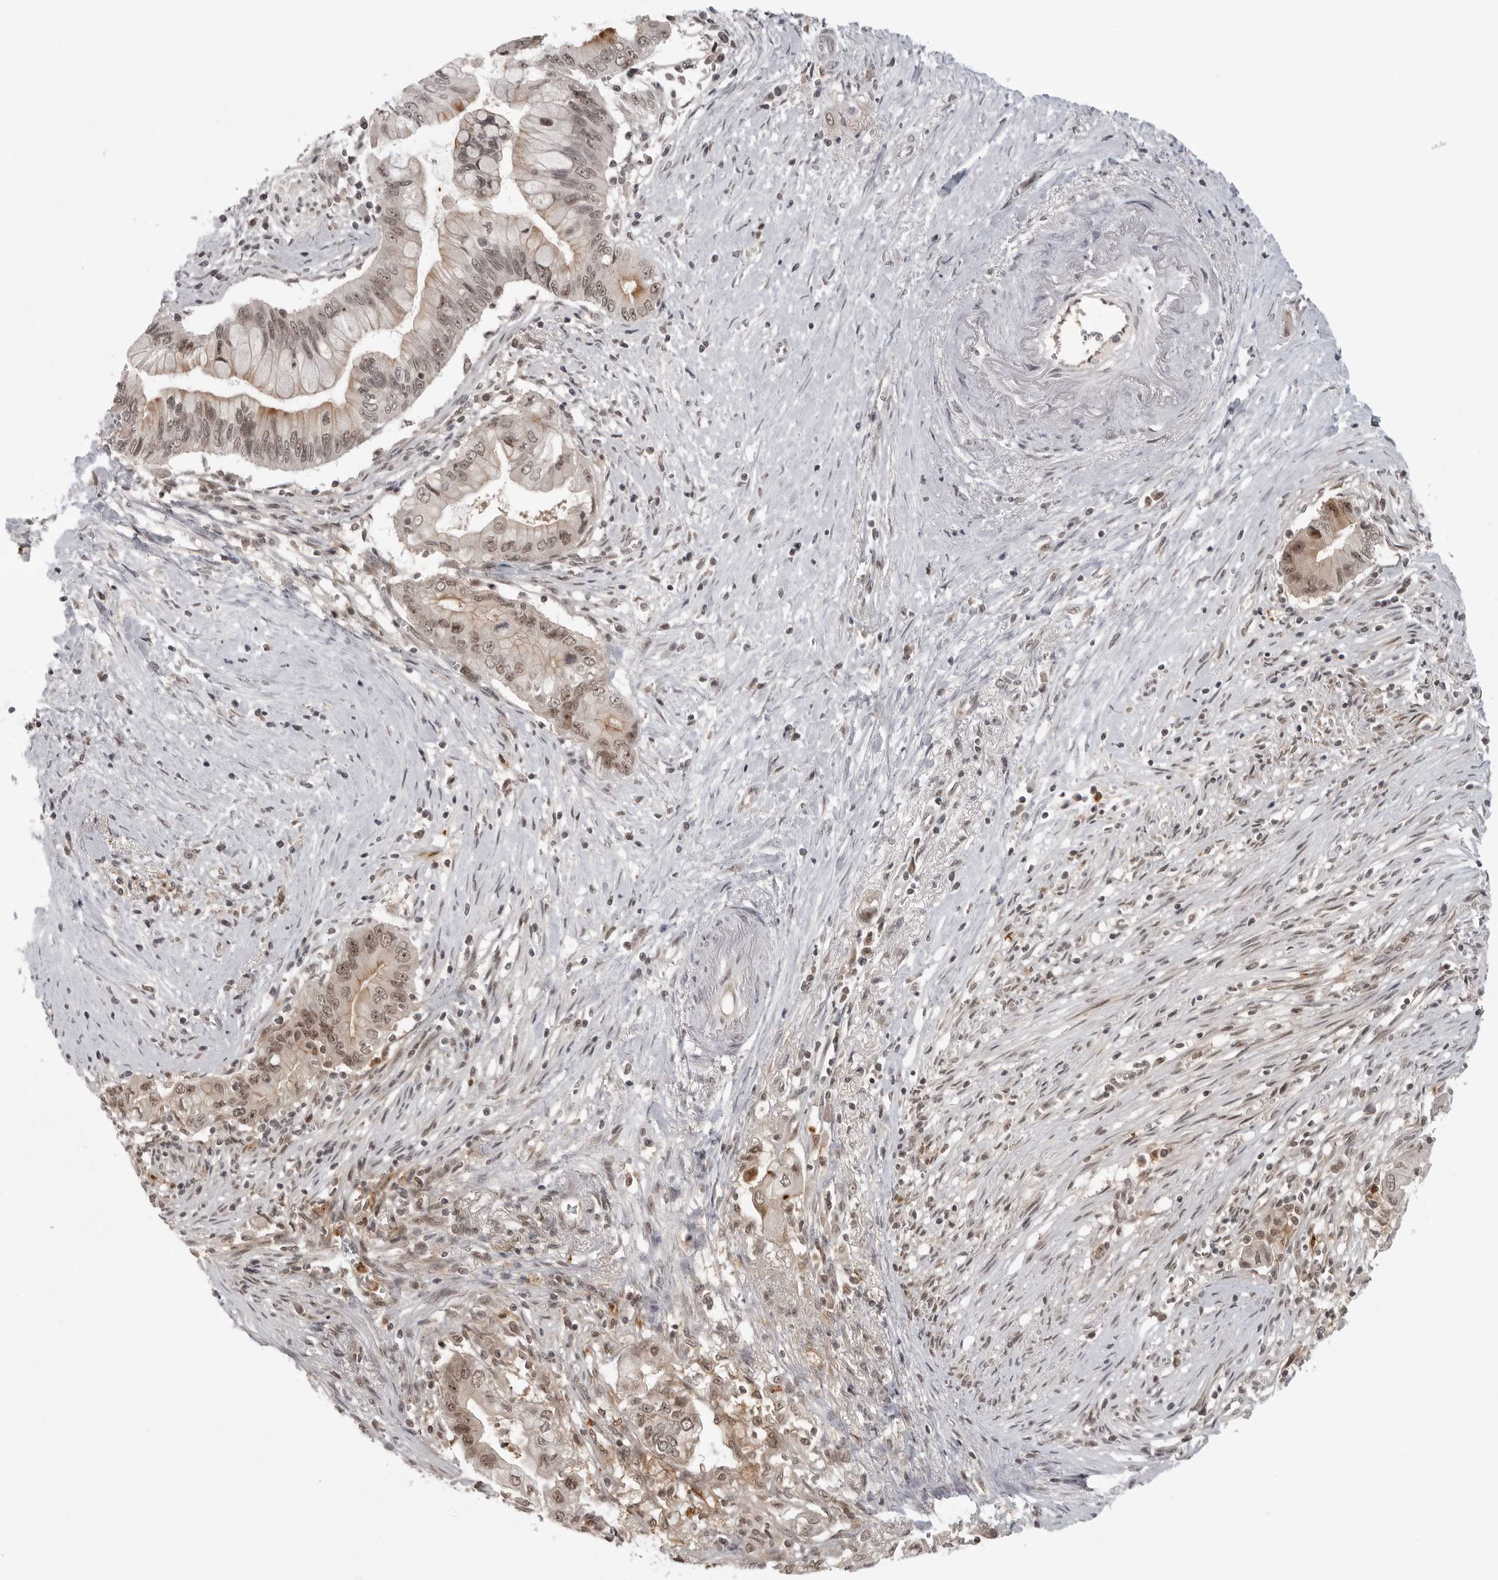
{"staining": {"intensity": "moderate", "quantity": ">75%", "location": "cytoplasmic/membranous,nuclear"}, "tissue": "pancreatic cancer", "cell_type": "Tumor cells", "image_type": "cancer", "snomed": [{"axis": "morphology", "description": "Adenocarcinoma, NOS"}, {"axis": "topography", "description": "Pancreas"}], "caption": "An image of human pancreatic adenocarcinoma stained for a protein shows moderate cytoplasmic/membranous and nuclear brown staining in tumor cells. The staining is performed using DAB brown chromogen to label protein expression. The nuclei are counter-stained blue using hematoxylin.", "gene": "PEG3", "patient": {"sex": "male", "age": 78}}